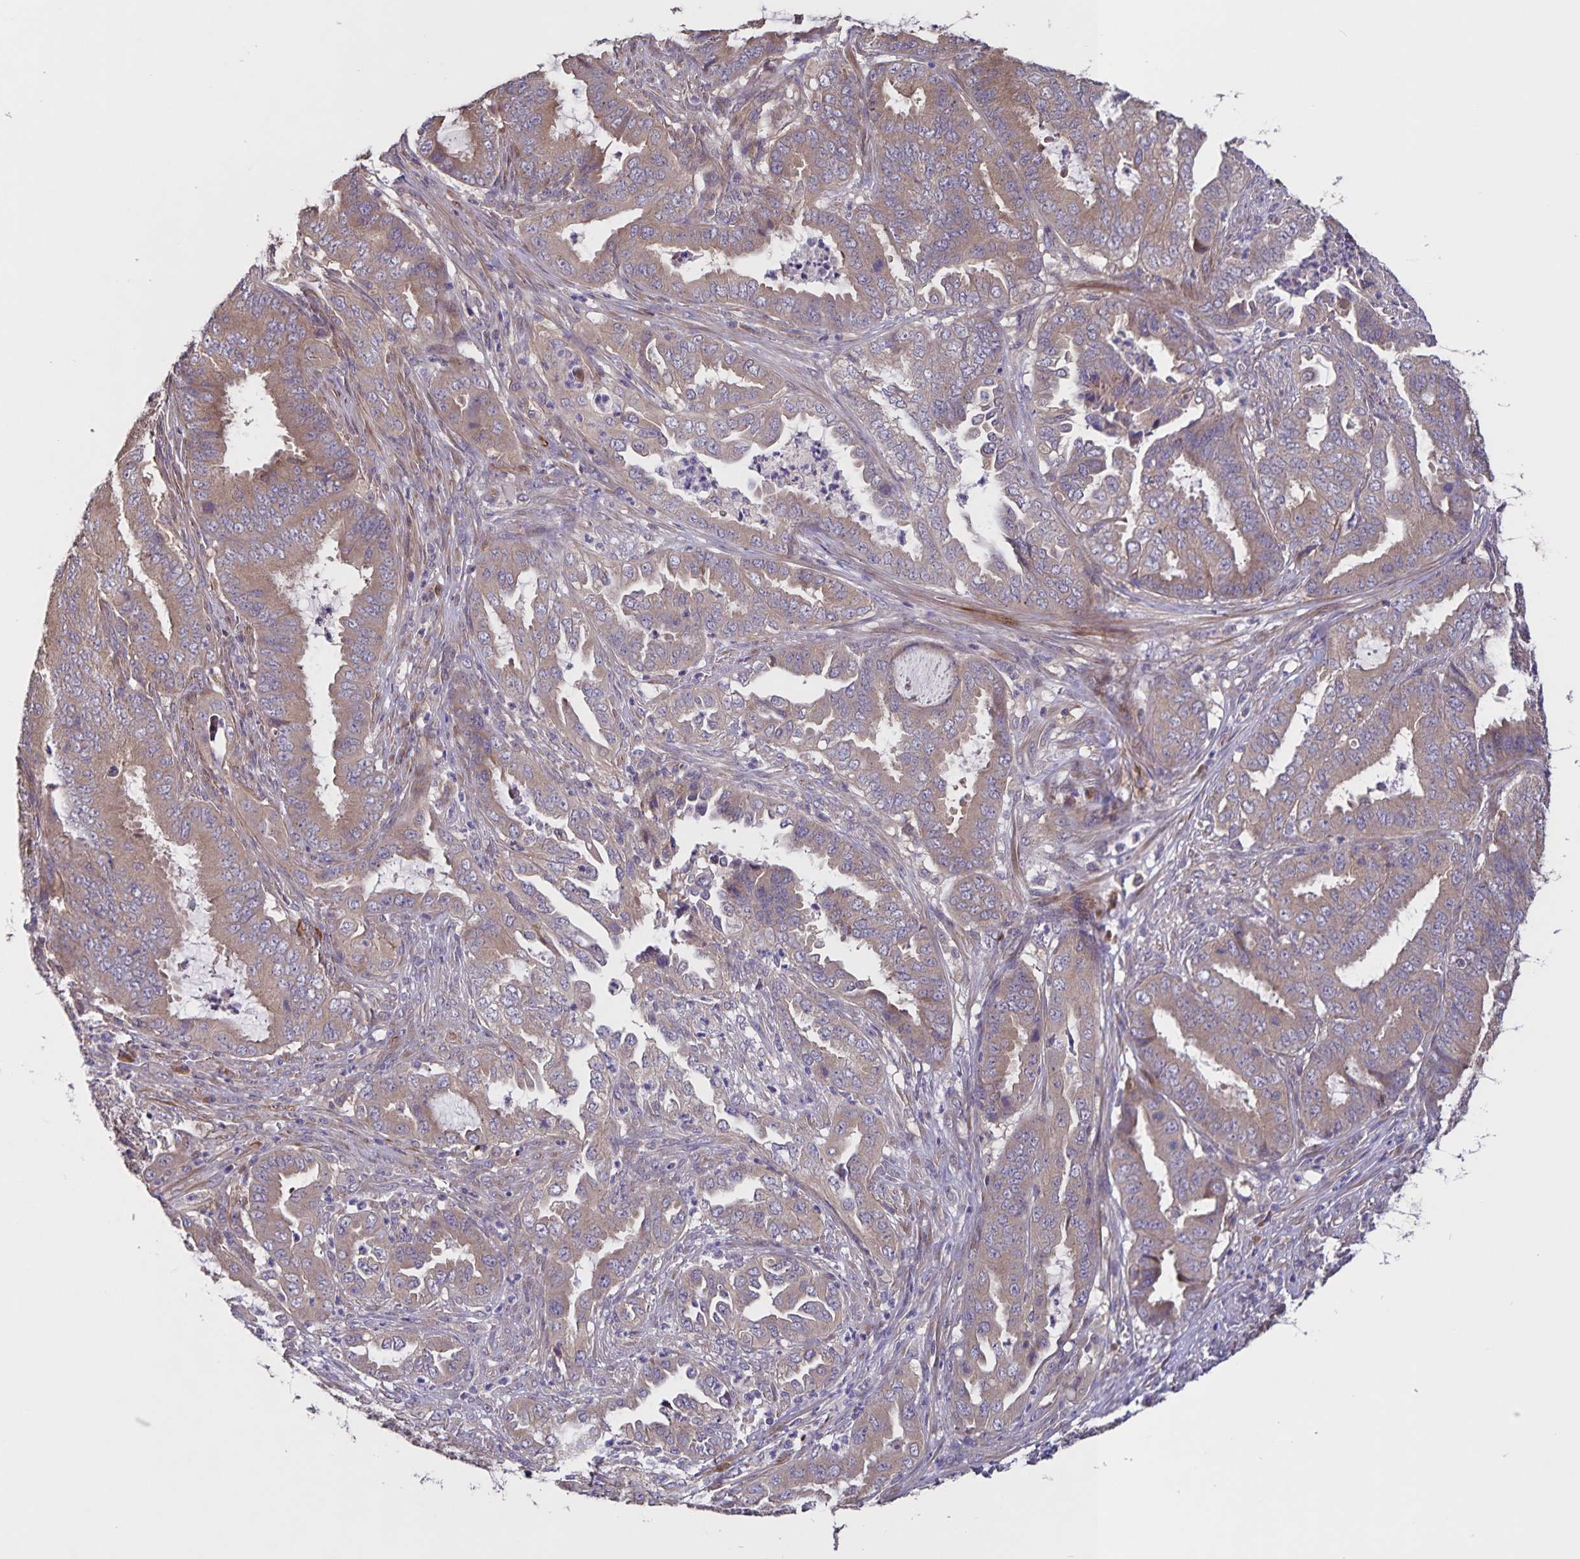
{"staining": {"intensity": "moderate", "quantity": ">75%", "location": "cytoplasmic/membranous"}, "tissue": "endometrial cancer", "cell_type": "Tumor cells", "image_type": "cancer", "snomed": [{"axis": "morphology", "description": "Adenocarcinoma, NOS"}, {"axis": "topography", "description": "Endometrium"}], "caption": "Human endometrial cancer stained with a brown dye displays moderate cytoplasmic/membranous positive expression in about >75% of tumor cells.", "gene": "FBXL16", "patient": {"sex": "female", "age": 51}}